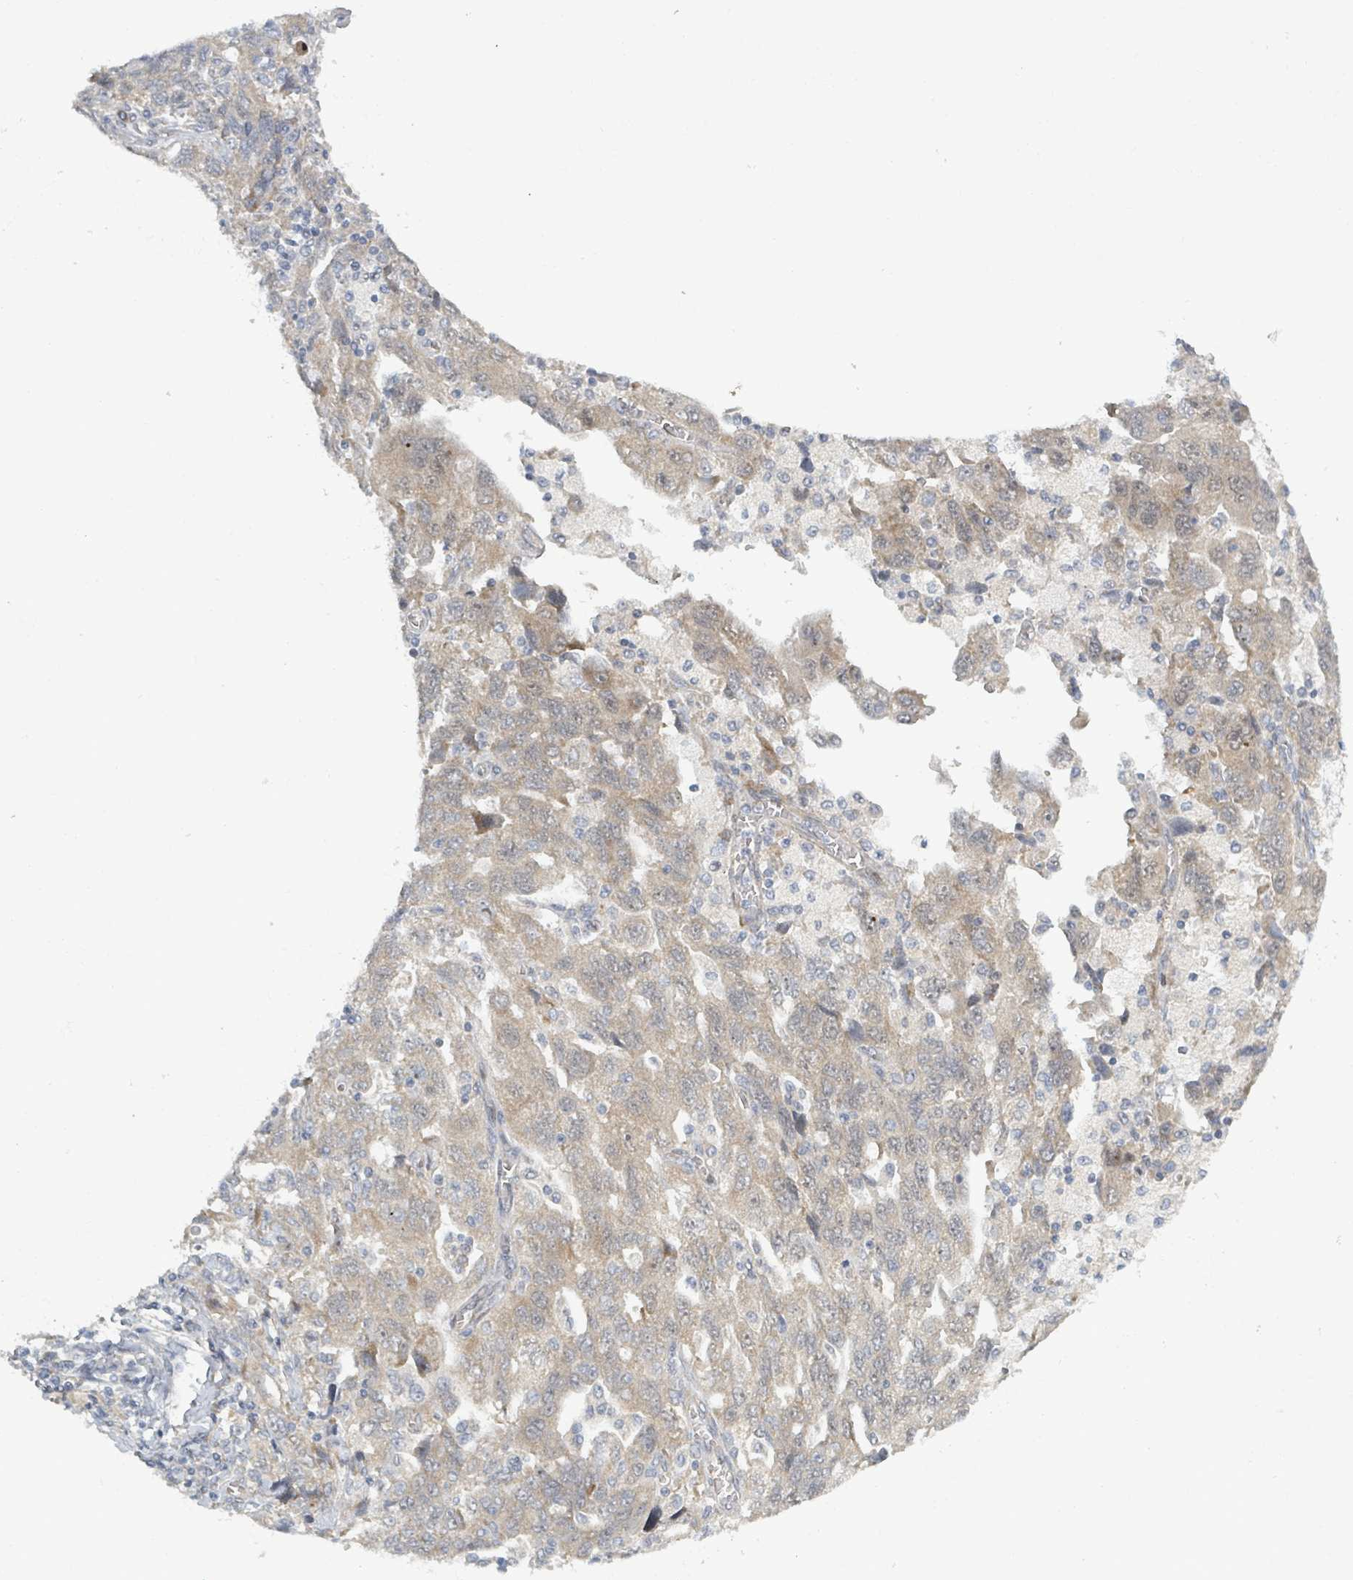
{"staining": {"intensity": "weak", "quantity": ">75%", "location": "cytoplasmic/membranous"}, "tissue": "ovarian cancer", "cell_type": "Tumor cells", "image_type": "cancer", "snomed": [{"axis": "morphology", "description": "Carcinoma, NOS"}, {"axis": "morphology", "description": "Cystadenocarcinoma, serous, NOS"}, {"axis": "topography", "description": "Ovary"}], "caption": "DAB (3,3'-diaminobenzidine) immunohistochemical staining of human ovarian carcinoma displays weak cytoplasmic/membranous protein staining in approximately >75% of tumor cells. (brown staining indicates protein expression, while blue staining denotes nuclei).", "gene": "RPL32", "patient": {"sex": "female", "age": 69}}